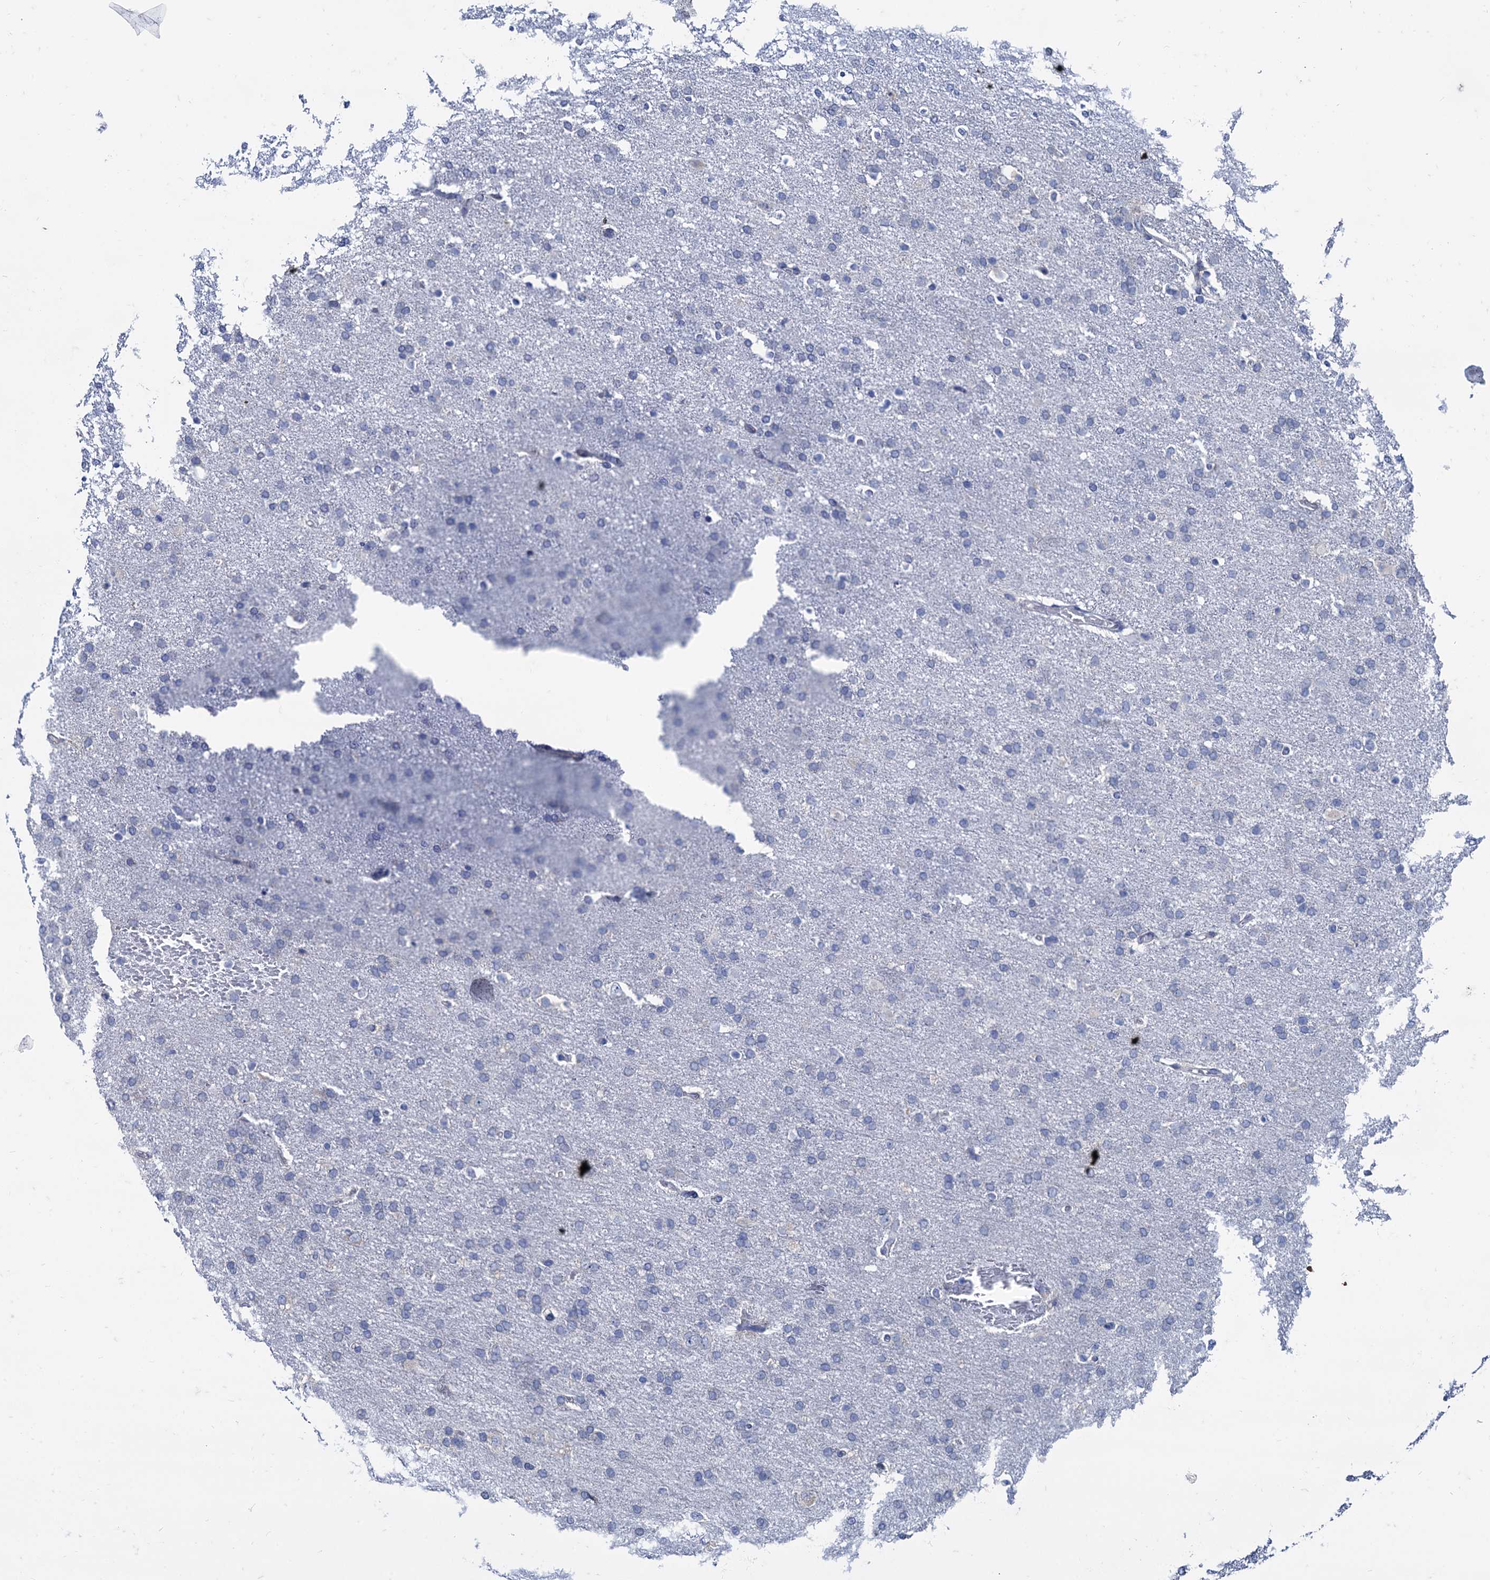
{"staining": {"intensity": "negative", "quantity": "none", "location": "none"}, "tissue": "glioma", "cell_type": "Tumor cells", "image_type": "cancer", "snomed": [{"axis": "morphology", "description": "Glioma, malignant, High grade"}, {"axis": "topography", "description": "Brain"}], "caption": "Immunohistochemistry of malignant glioma (high-grade) demonstrates no expression in tumor cells.", "gene": "FOXR2", "patient": {"sex": "male", "age": 72}}